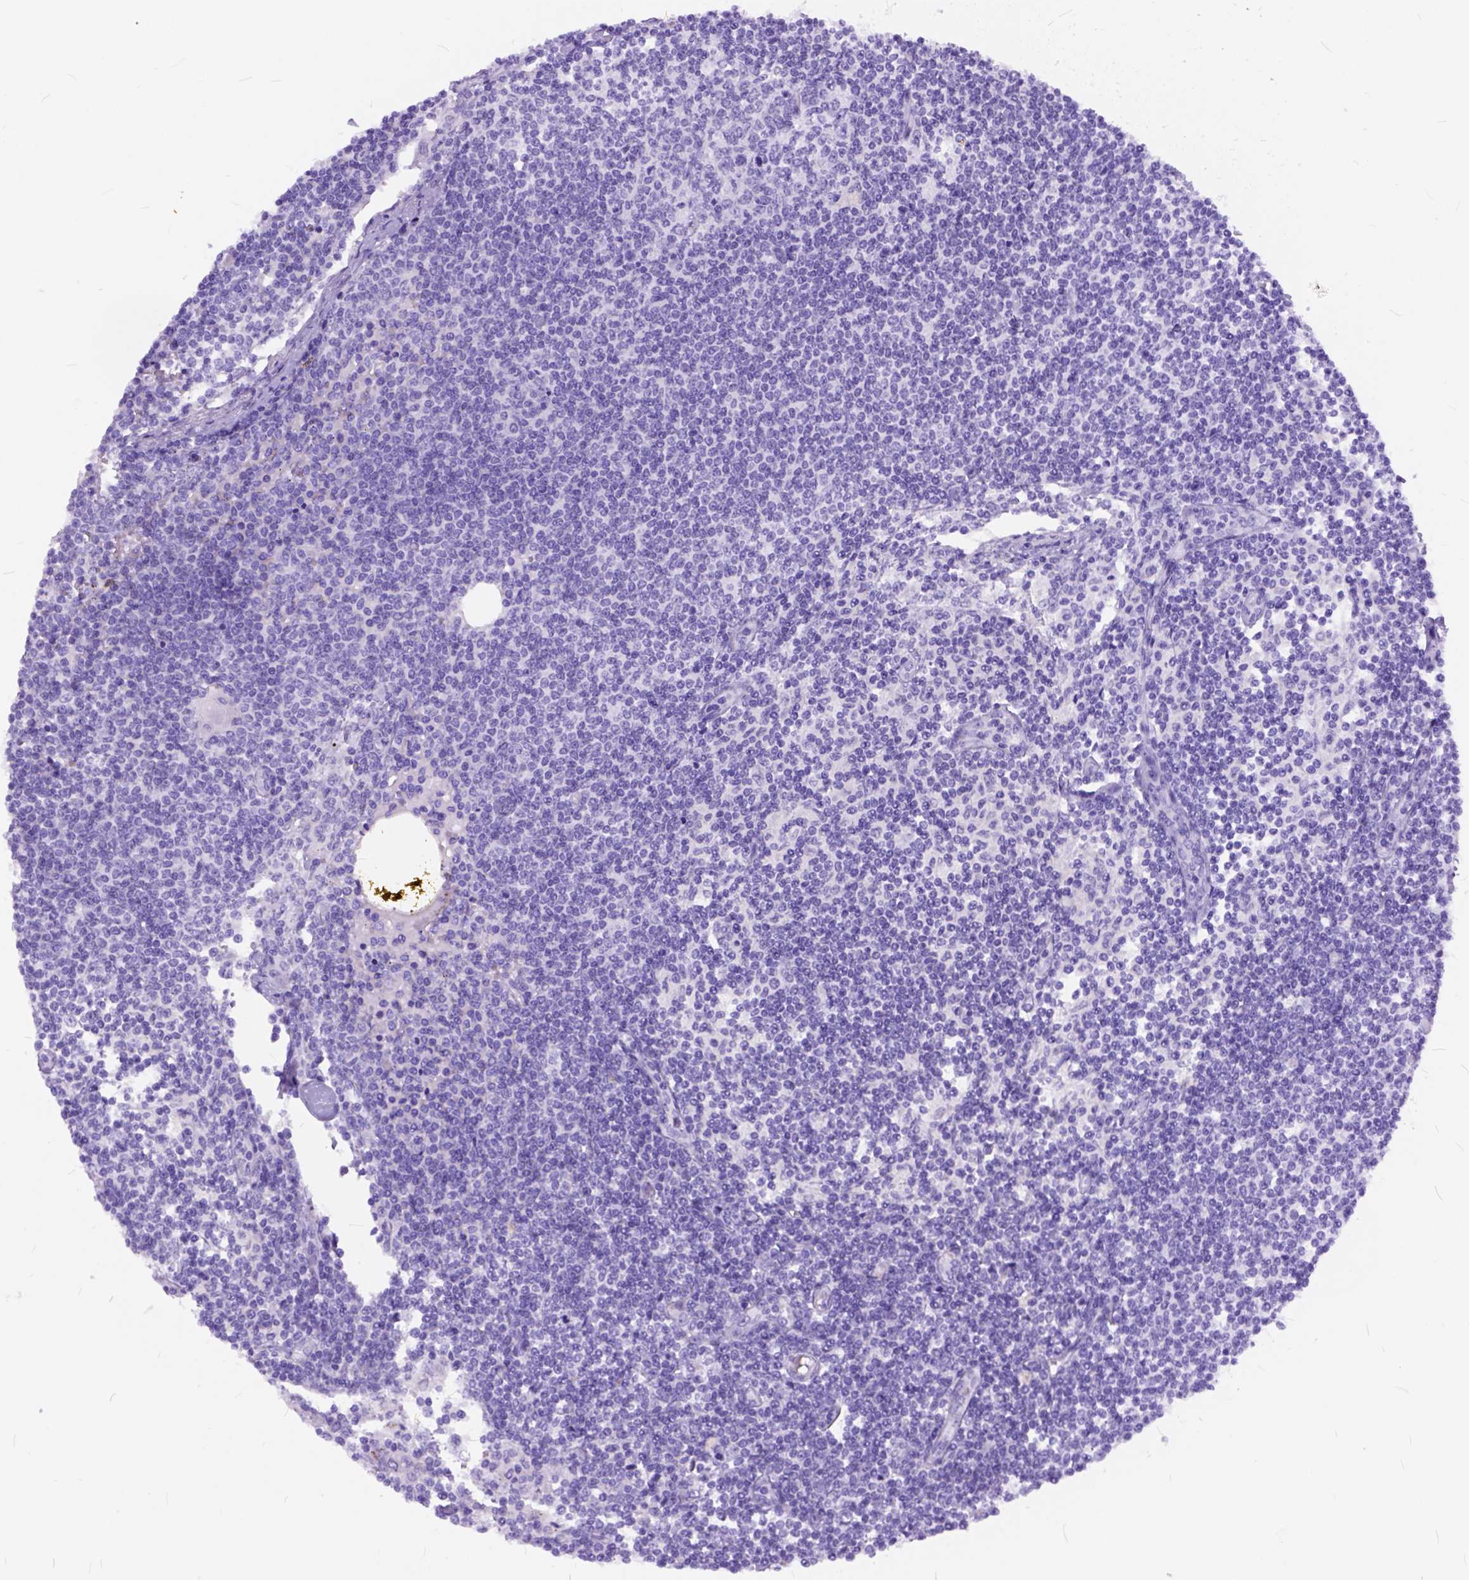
{"staining": {"intensity": "negative", "quantity": "none", "location": "none"}, "tissue": "lymph node", "cell_type": "Germinal center cells", "image_type": "normal", "snomed": [{"axis": "morphology", "description": "Normal tissue, NOS"}, {"axis": "topography", "description": "Lymph node"}], "caption": "A micrograph of human lymph node is negative for staining in germinal center cells. (Immunohistochemistry (ihc), brightfield microscopy, high magnification).", "gene": "C1QTNF3", "patient": {"sex": "female", "age": 69}}